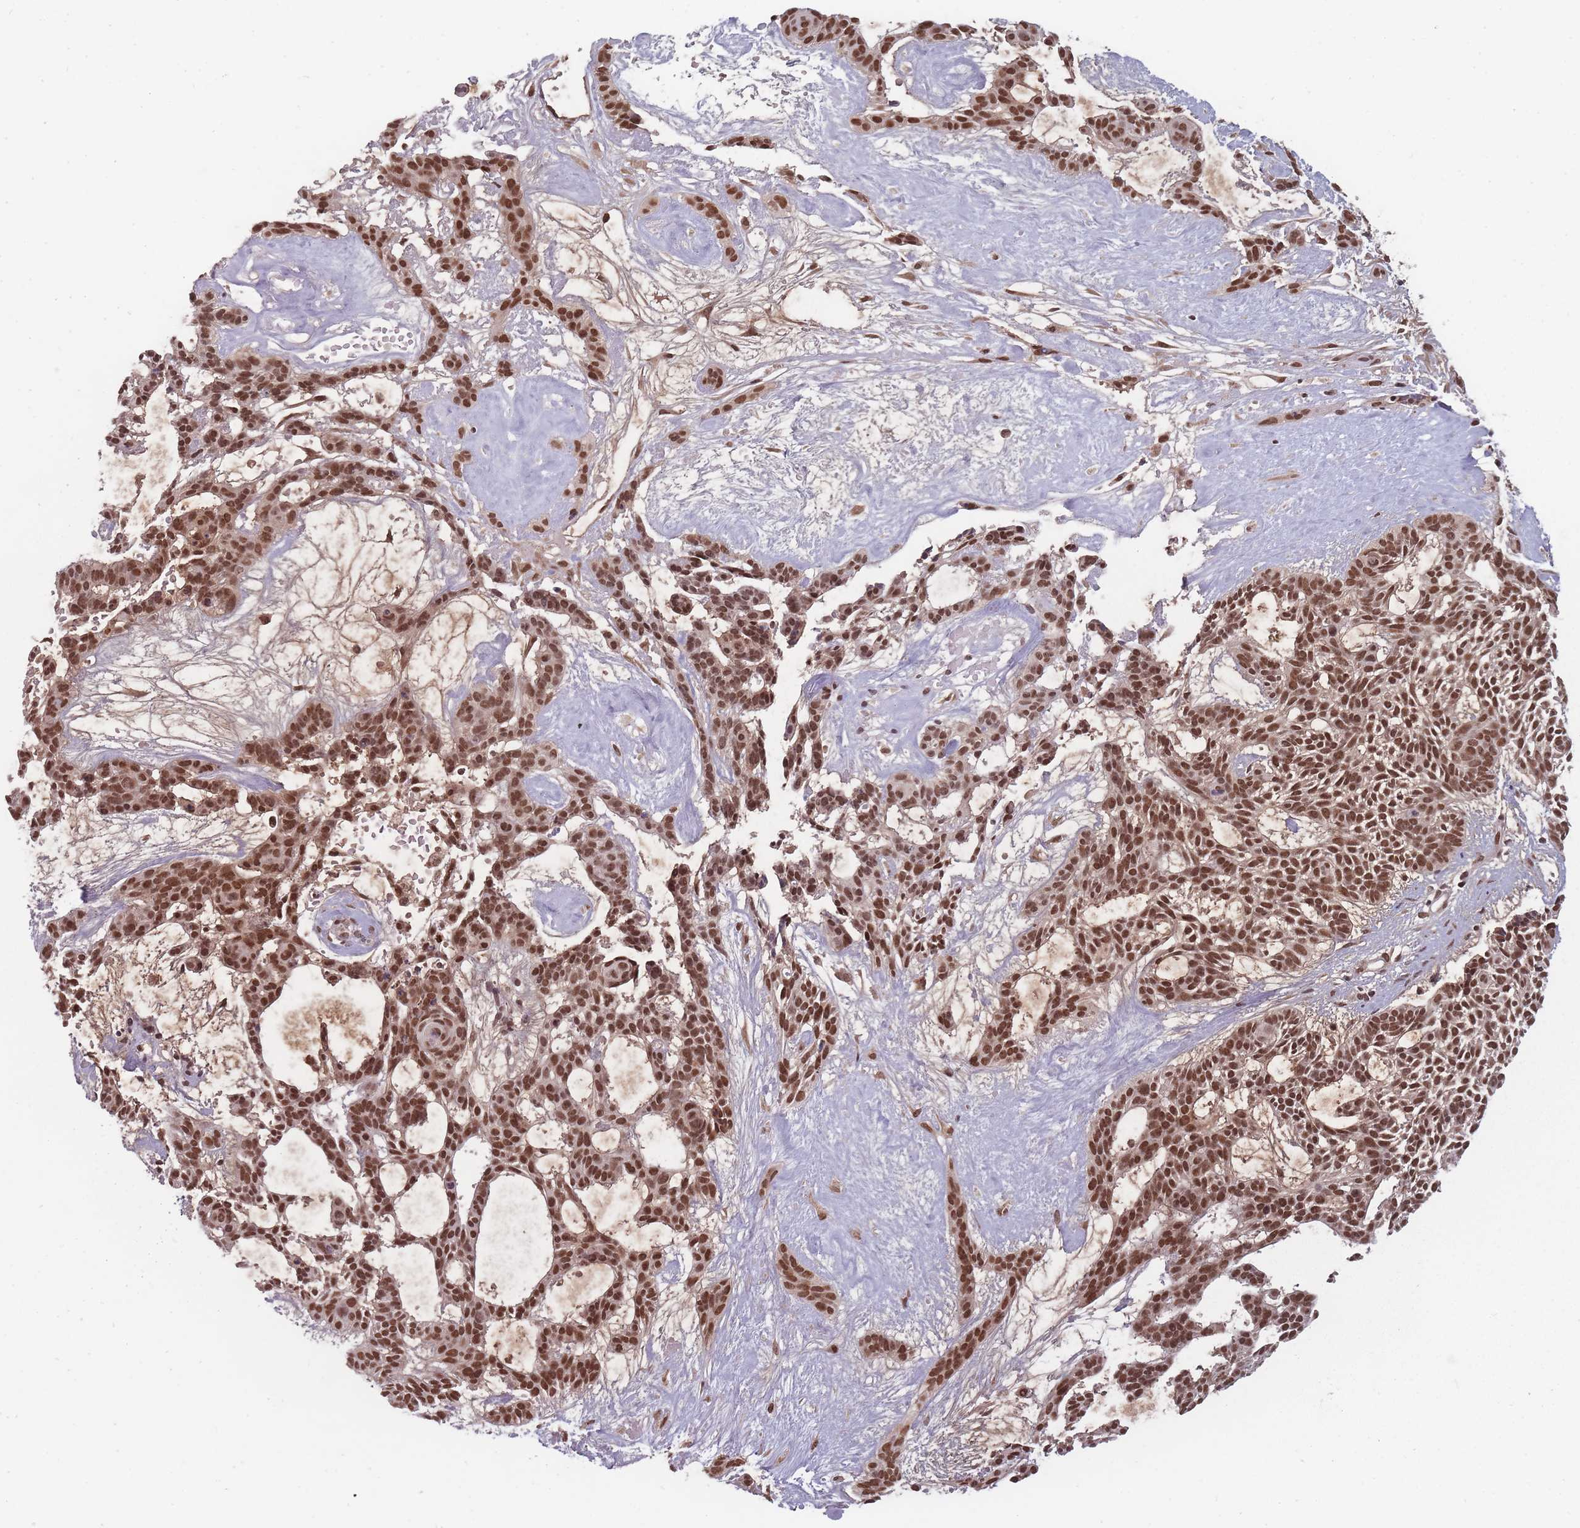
{"staining": {"intensity": "strong", "quantity": ">75%", "location": "nuclear"}, "tissue": "skin cancer", "cell_type": "Tumor cells", "image_type": "cancer", "snomed": [{"axis": "morphology", "description": "Basal cell carcinoma"}, {"axis": "topography", "description": "Skin"}], "caption": "Immunohistochemical staining of human skin basal cell carcinoma reveals strong nuclear protein expression in about >75% of tumor cells.", "gene": "TMED3", "patient": {"sex": "male", "age": 61}}